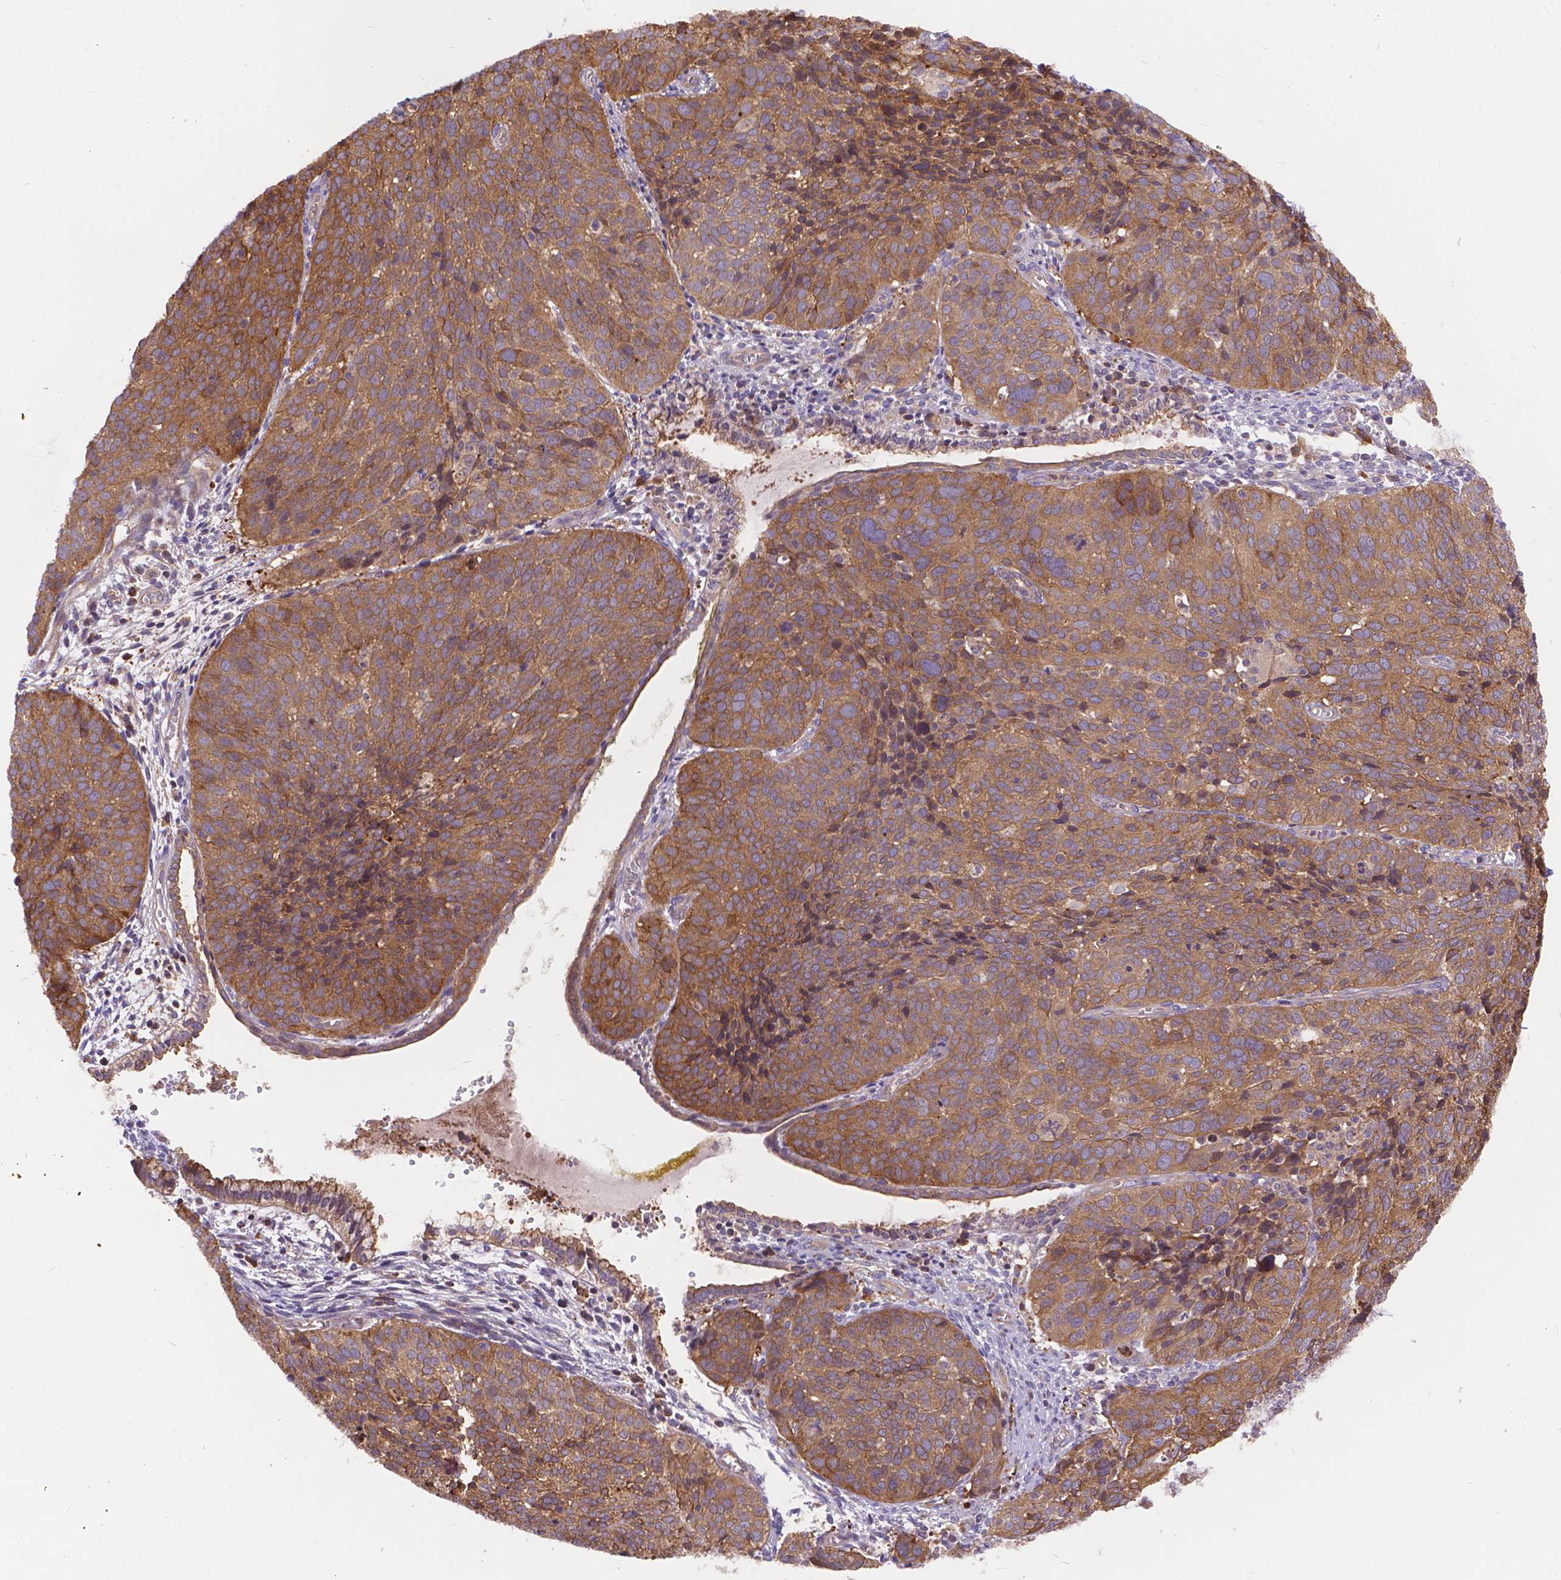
{"staining": {"intensity": "weak", "quantity": ">75%", "location": "cytoplasmic/membranous"}, "tissue": "cervical cancer", "cell_type": "Tumor cells", "image_type": "cancer", "snomed": [{"axis": "morphology", "description": "Squamous cell carcinoma, NOS"}, {"axis": "topography", "description": "Cervix"}], "caption": "Human cervical cancer stained with a brown dye shows weak cytoplasmic/membranous positive staining in about >75% of tumor cells.", "gene": "ARAP1", "patient": {"sex": "female", "age": 39}}